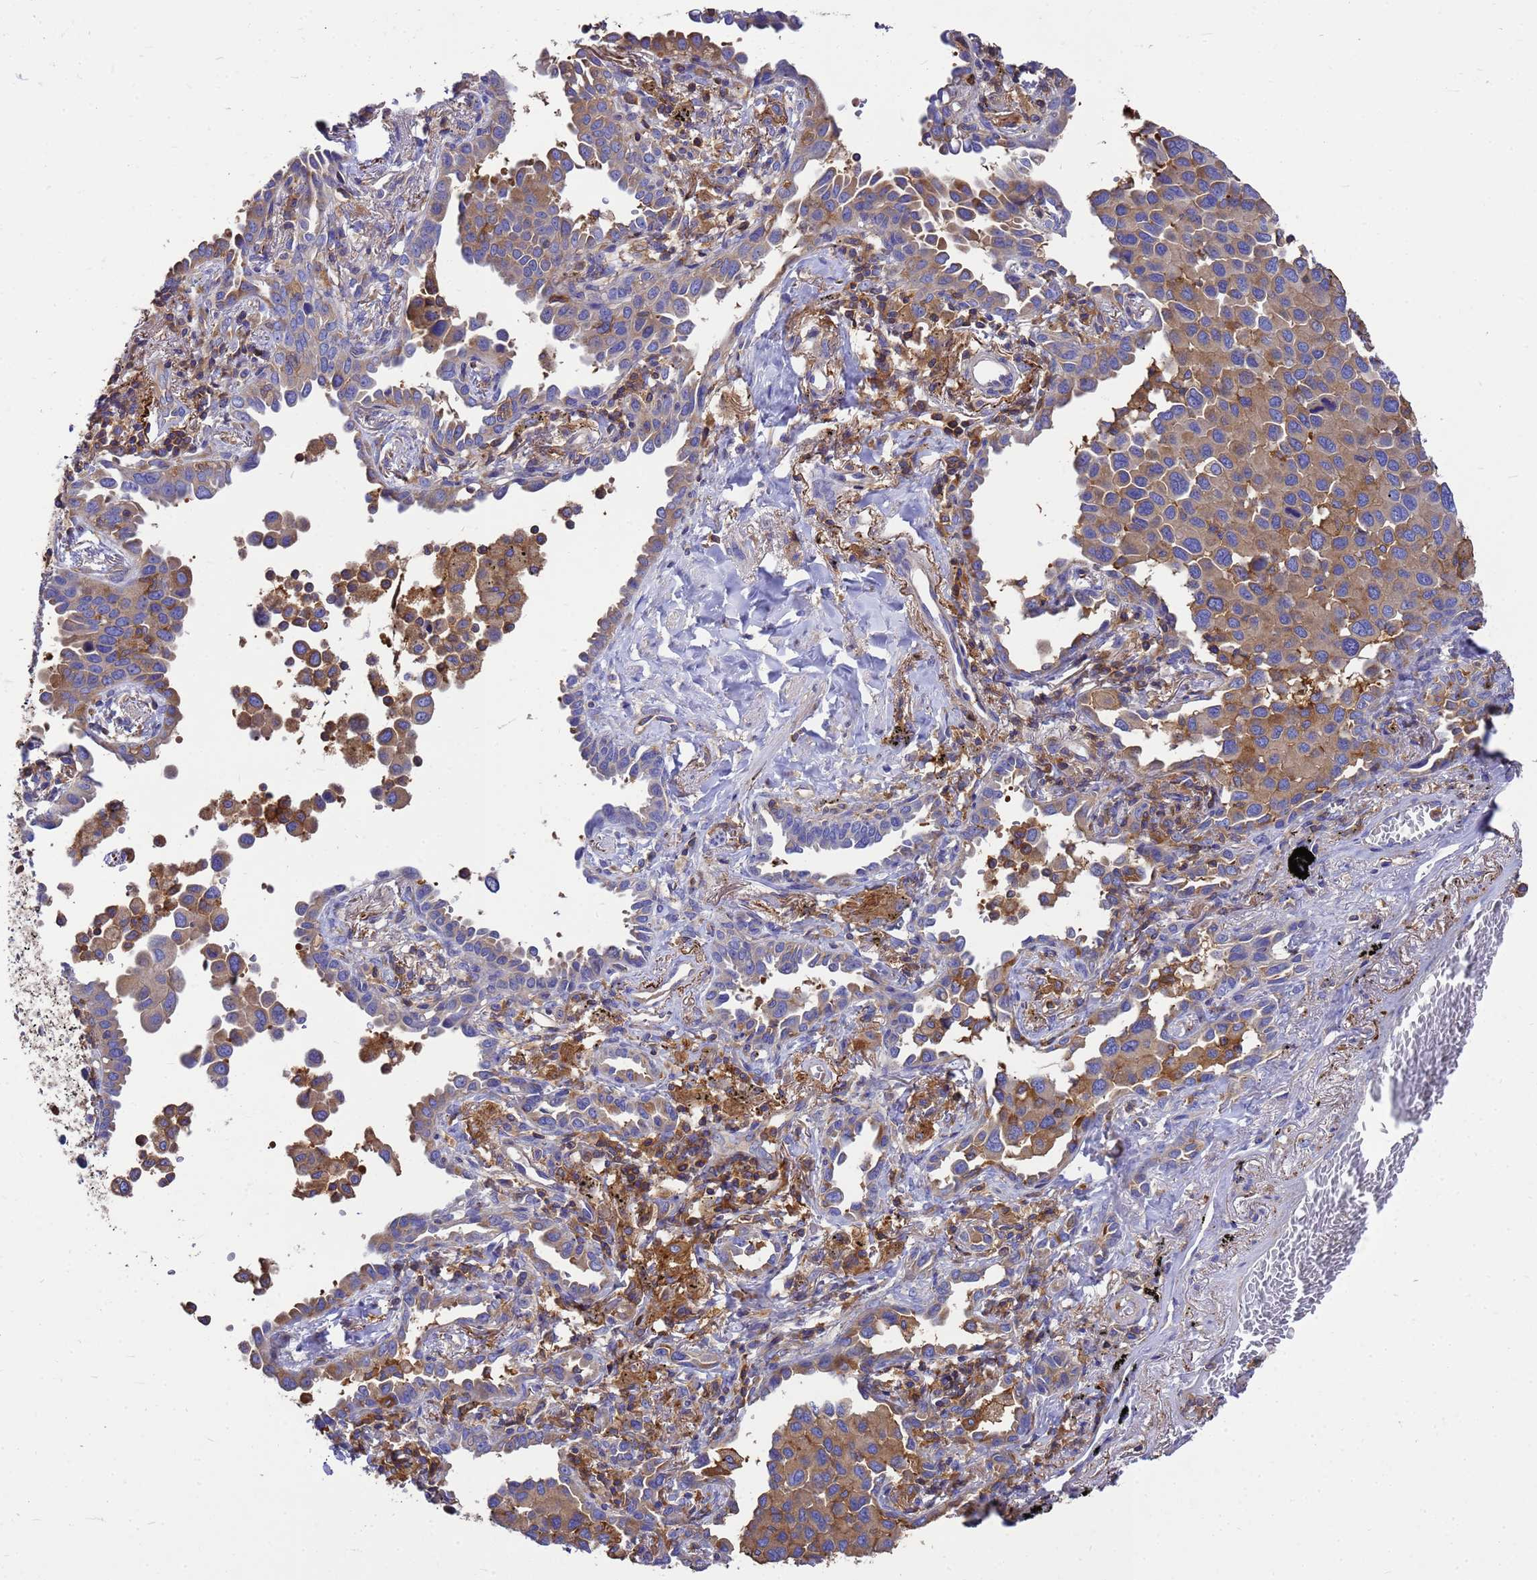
{"staining": {"intensity": "moderate", "quantity": "<25%", "location": "cytoplasmic/membranous"}, "tissue": "lung cancer", "cell_type": "Tumor cells", "image_type": "cancer", "snomed": [{"axis": "morphology", "description": "Adenocarcinoma, NOS"}, {"axis": "topography", "description": "Lung"}], "caption": "Human lung cancer (adenocarcinoma) stained for a protein (brown) shows moderate cytoplasmic/membranous positive positivity in about <25% of tumor cells.", "gene": "ZNF235", "patient": {"sex": "male", "age": 67}}